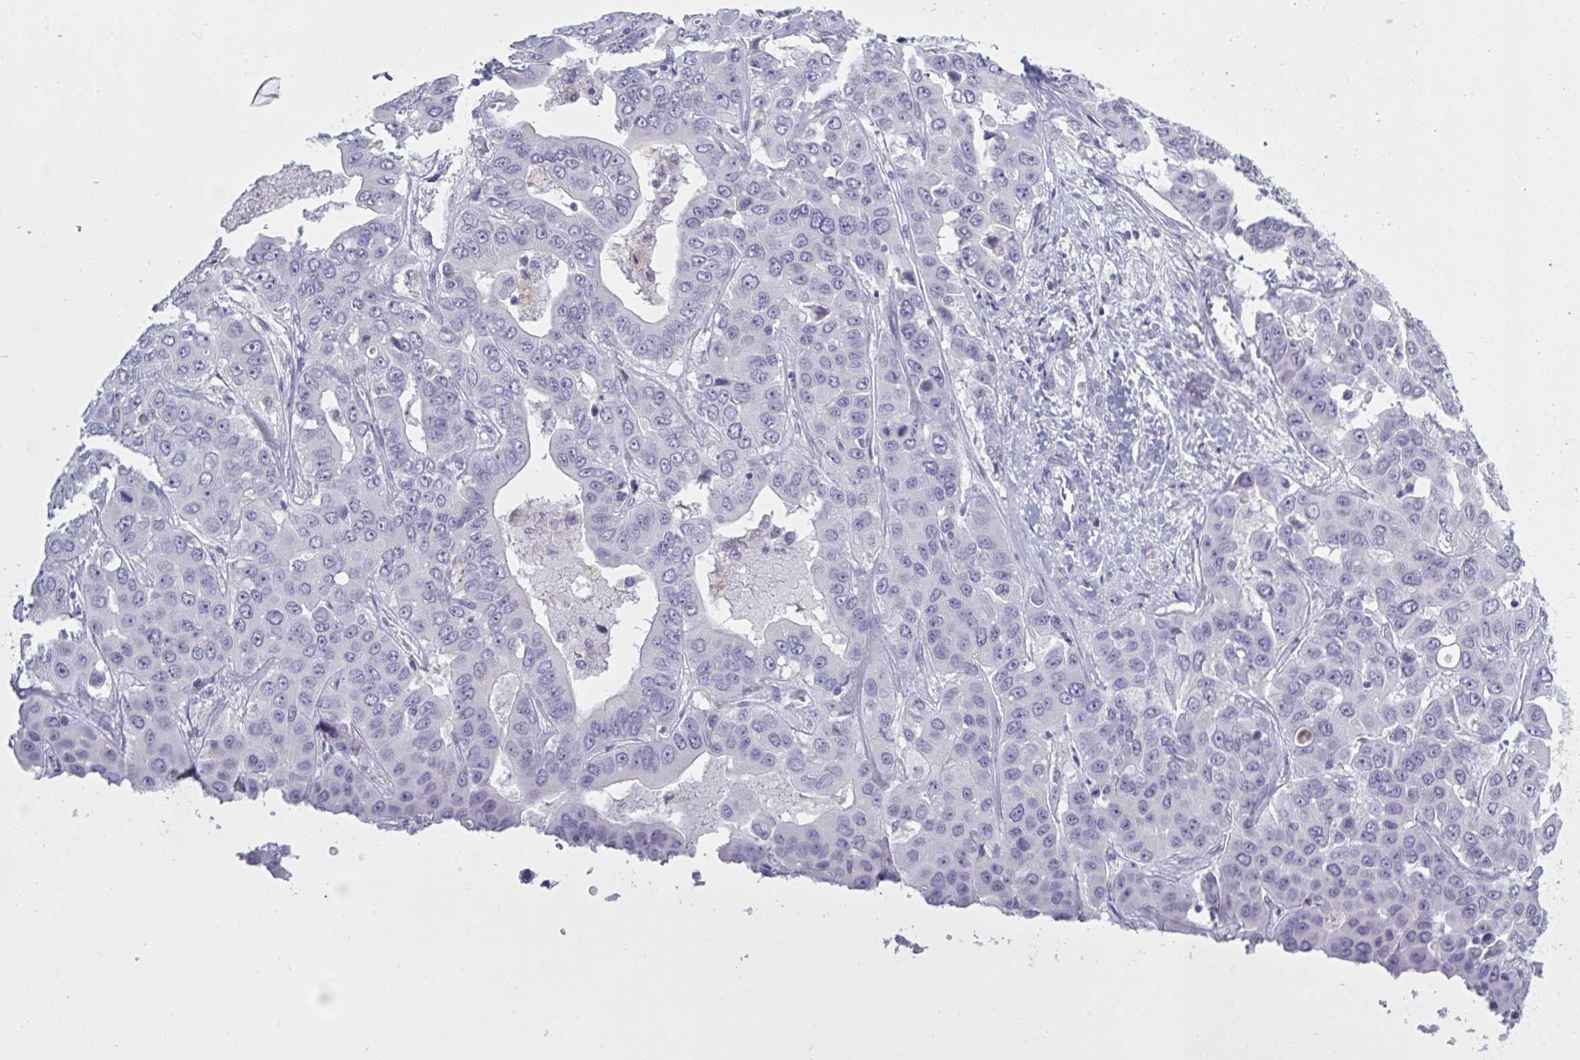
{"staining": {"intensity": "negative", "quantity": "none", "location": "none"}, "tissue": "liver cancer", "cell_type": "Tumor cells", "image_type": "cancer", "snomed": [{"axis": "morphology", "description": "Cholangiocarcinoma"}, {"axis": "topography", "description": "Liver"}], "caption": "Immunohistochemistry micrograph of neoplastic tissue: liver cholangiocarcinoma stained with DAB (3,3'-diaminobenzidine) displays no significant protein positivity in tumor cells.", "gene": "NDUFC2", "patient": {"sex": "female", "age": 52}}